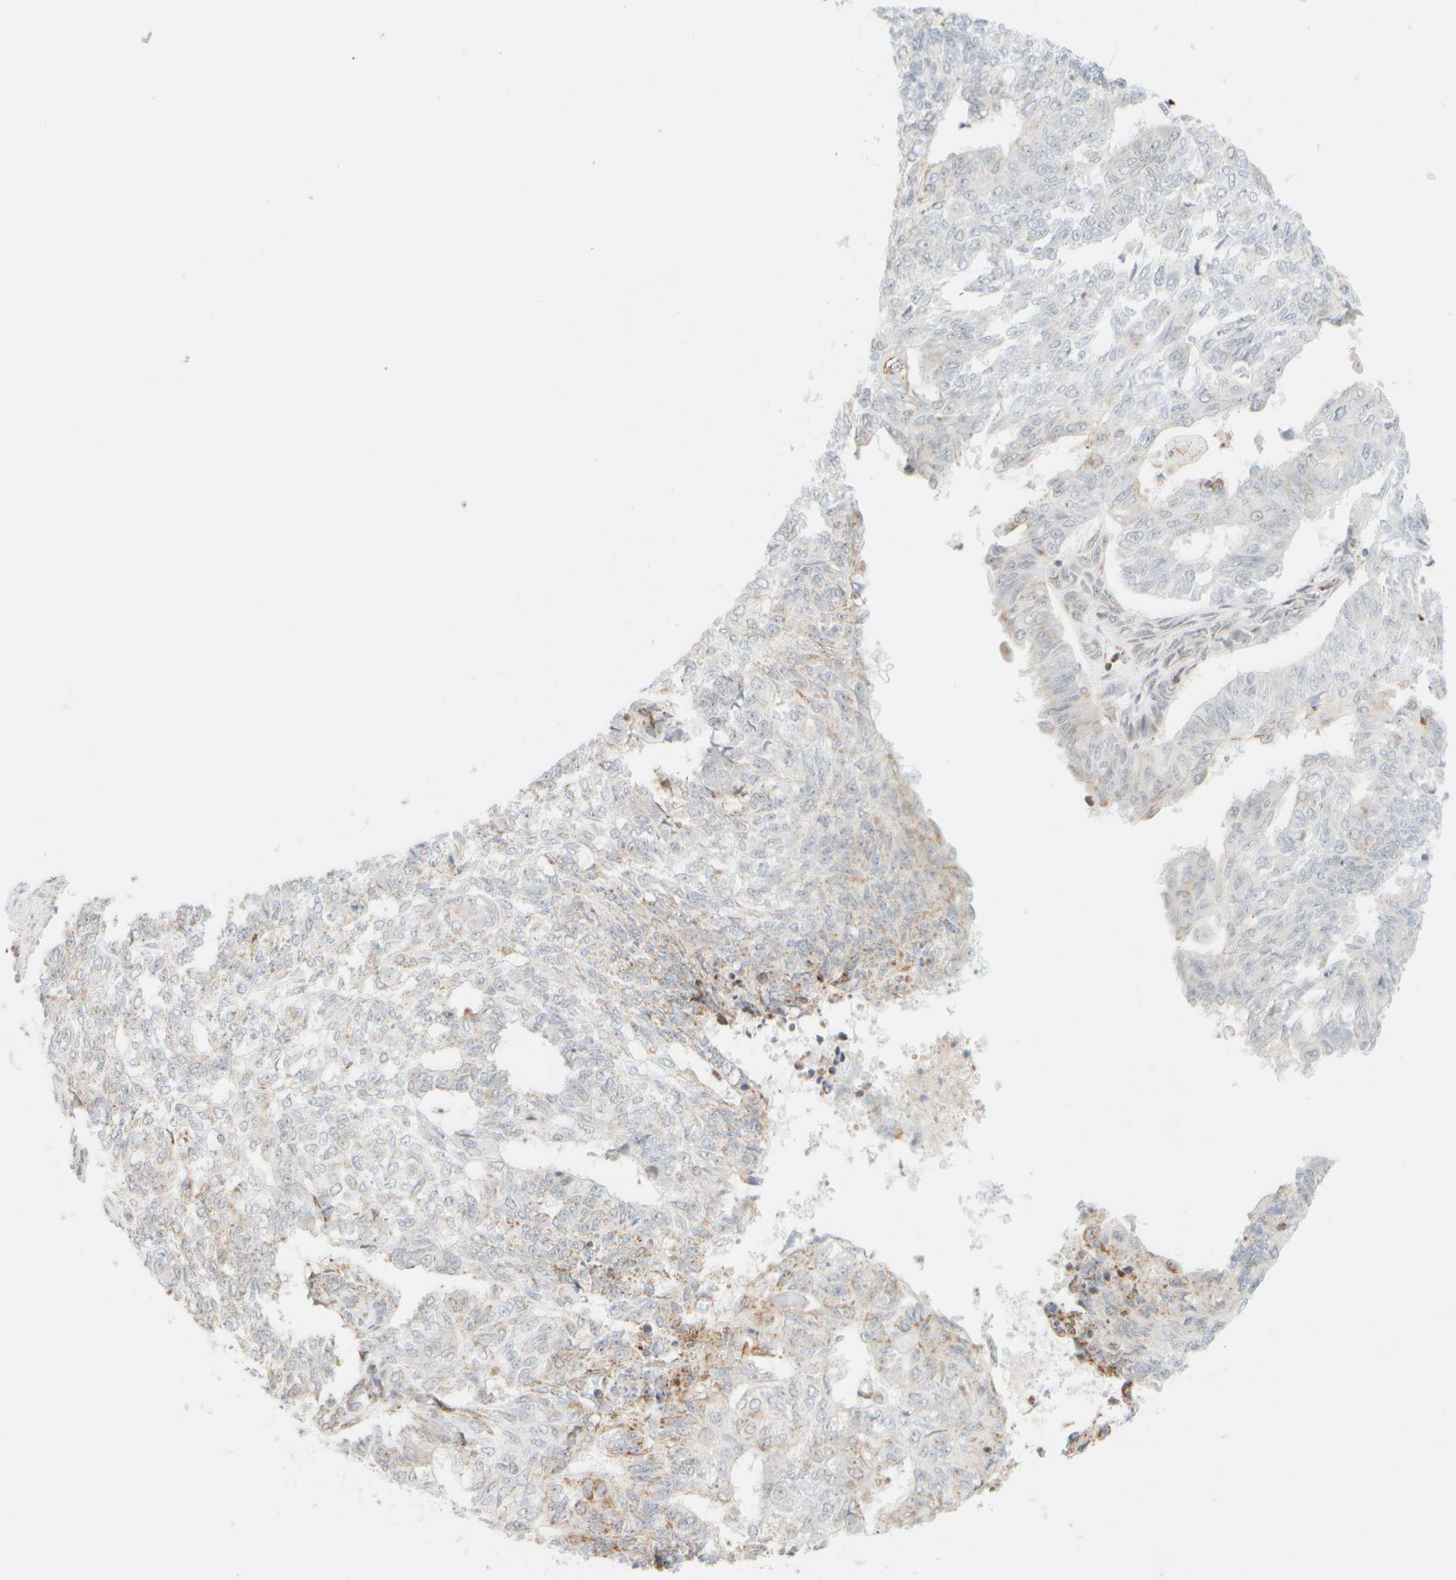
{"staining": {"intensity": "weak", "quantity": "<25%", "location": "cytoplasmic/membranous"}, "tissue": "endometrial cancer", "cell_type": "Tumor cells", "image_type": "cancer", "snomed": [{"axis": "morphology", "description": "Adenocarcinoma, NOS"}, {"axis": "topography", "description": "Endometrium"}], "caption": "Image shows no significant protein staining in tumor cells of endometrial cancer.", "gene": "PPM1K", "patient": {"sex": "female", "age": 32}}